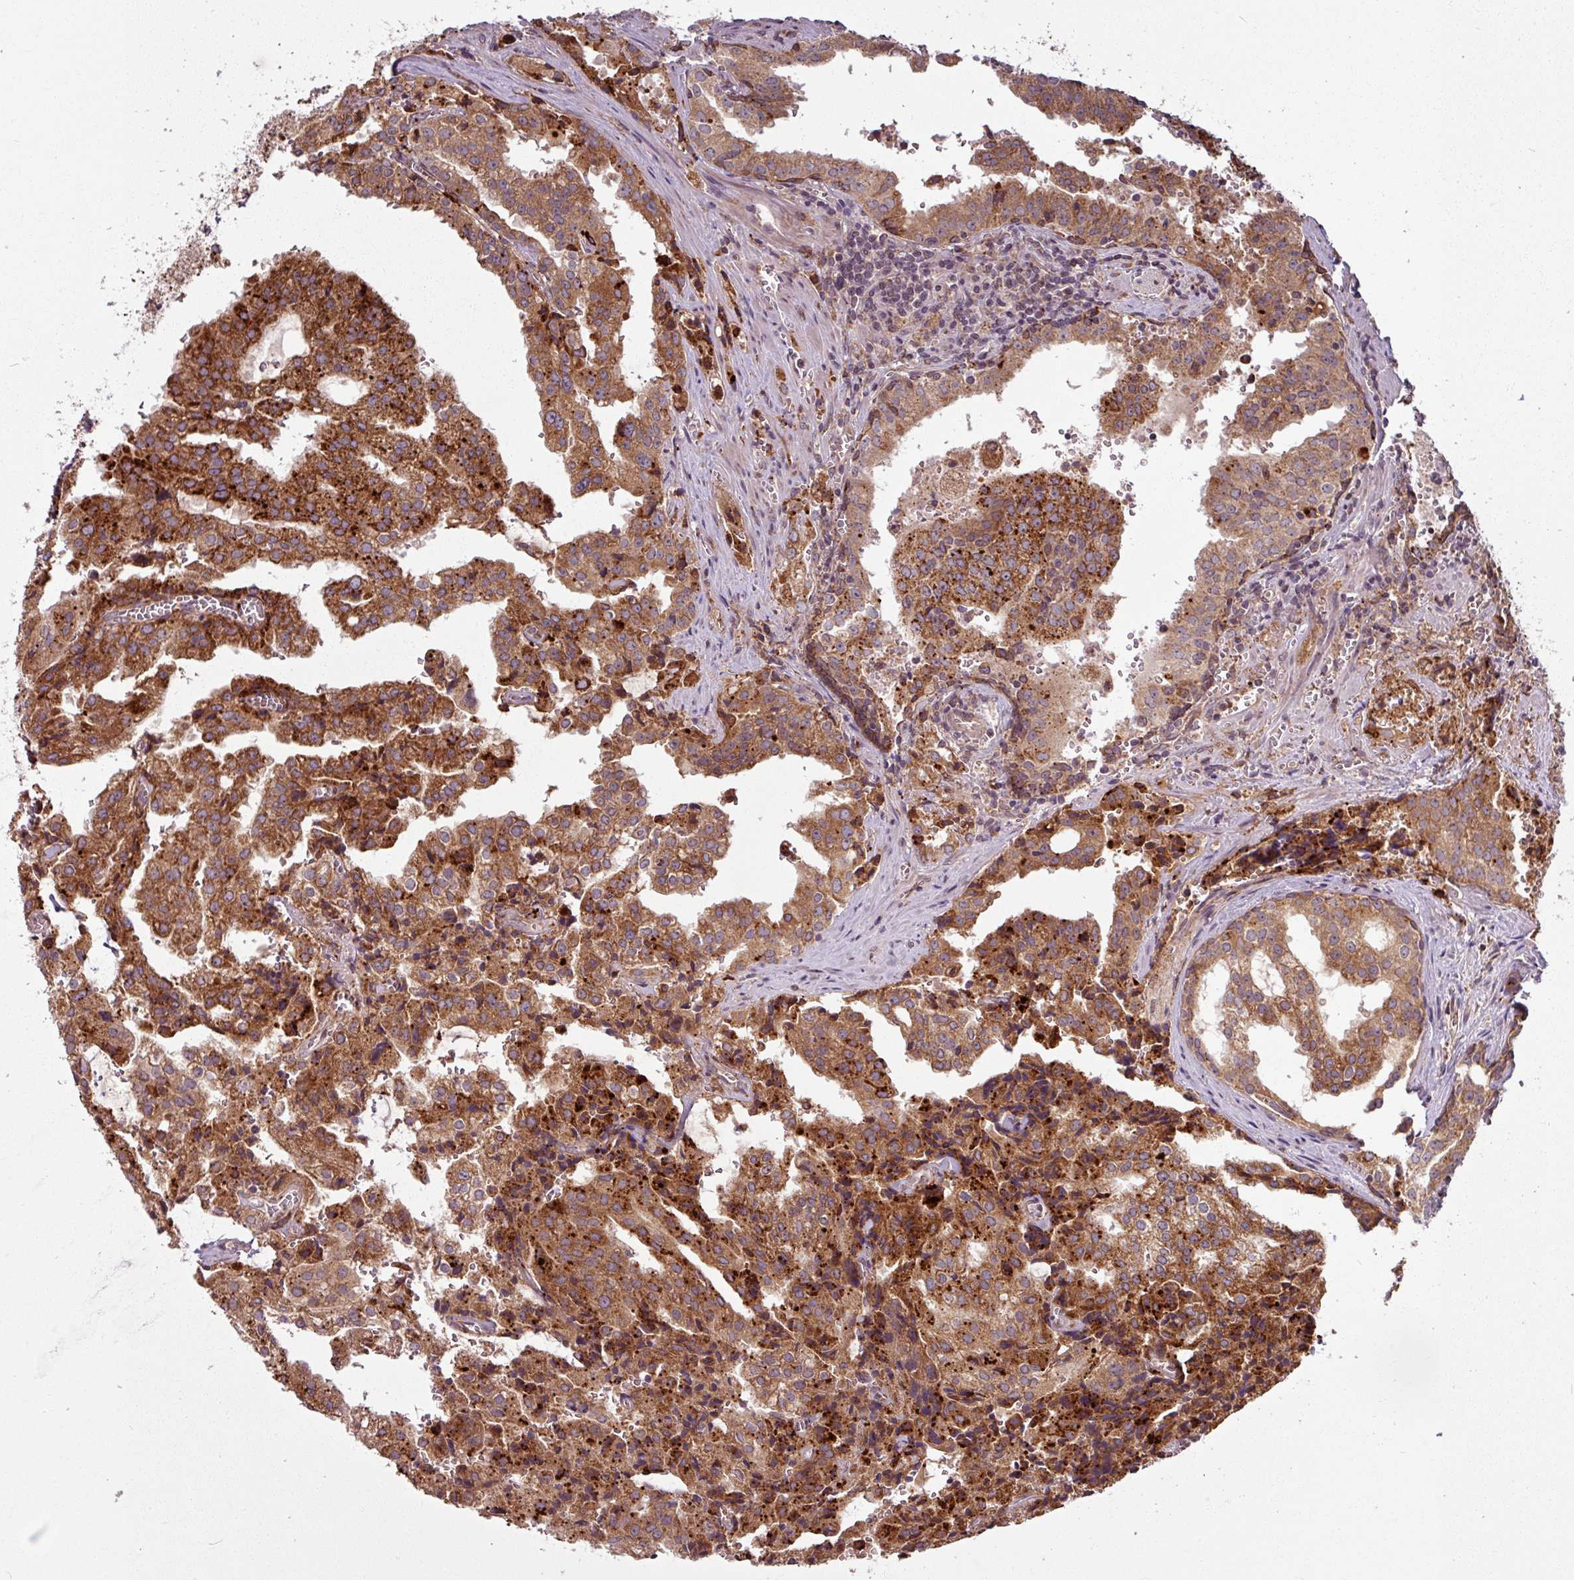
{"staining": {"intensity": "moderate", "quantity": ">75%", "location": "cytoplasmic/membranous"}, "tissue": "prostate cancer", "cell_type": "Tumor cells", "image_type": "cancer", "snomed": [{"axis": "morphology", "description": "Adenocarcinoma, High grade"}, {"axis": "topography", "description": "Prostate"}], "caption": "A photomicrograph of prostate adenocarcinoma (high-grade) stained for a protein shows moderate cytoplasmic/membranous brown staining in tumor cells.", "gene": "MAGT1", "patient": {"sex": "male", "age": 68}}